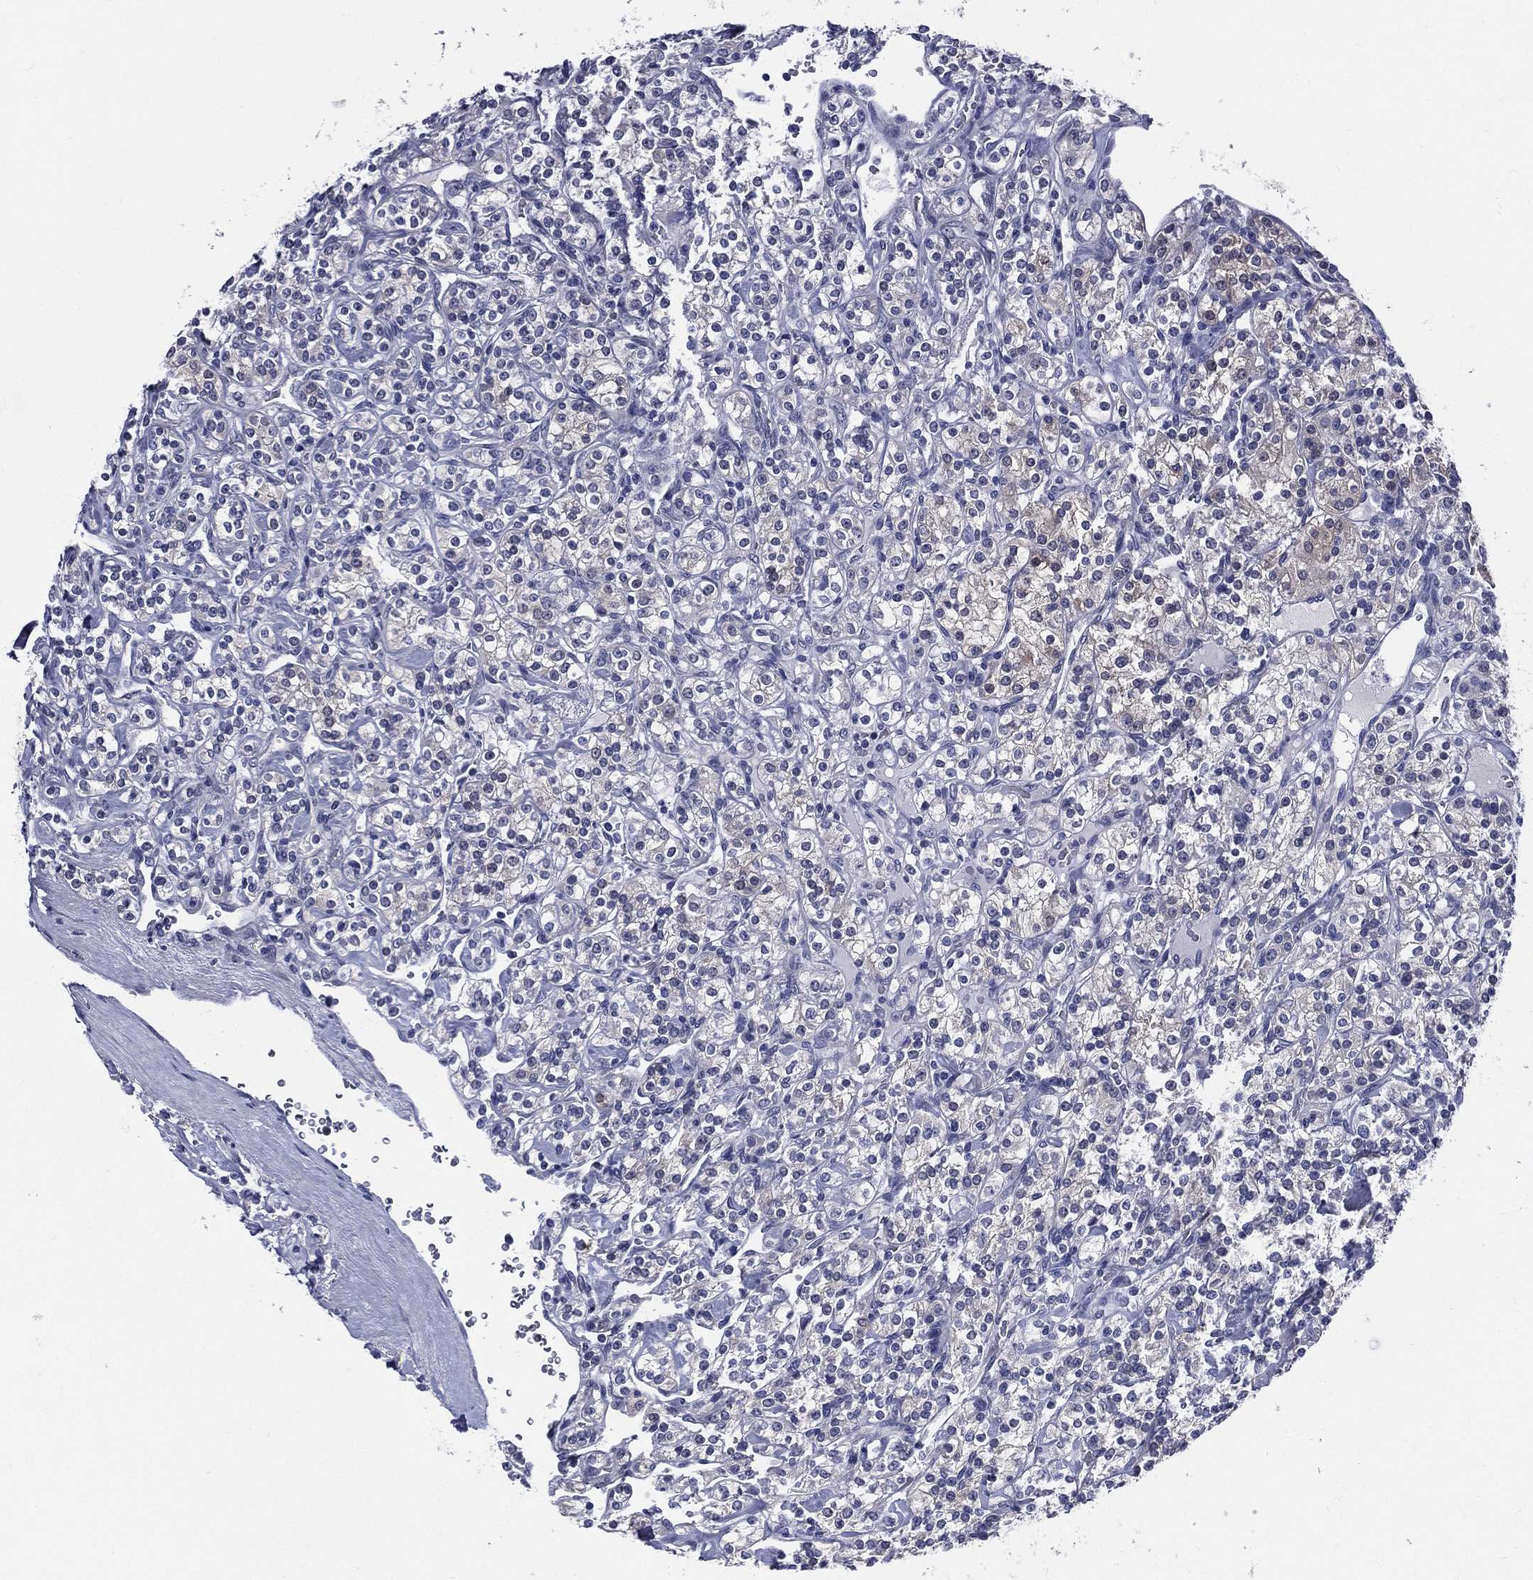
{"staining": {"intensity": "moderate", "quantity": "<25%", "location": "cytoplasmic/membranous"}, "tissue": "renal cancer", "cell_type": "Tumor cells", "image_type": "cancer", "snomed": [{"axis": "morphology", "description": "Adenocarcinoma, NOS"}, {"axis": "topography", "description": "Kidney"}], "caption": "Brown immunohistochemical staining in adenocarcinoma (renal) demonstrates moderate cytoplasmic/membranous positivity in about <25% of tumor cells.", "gene": "DPYS", "patient": {"sex": "male", "age": 77}}